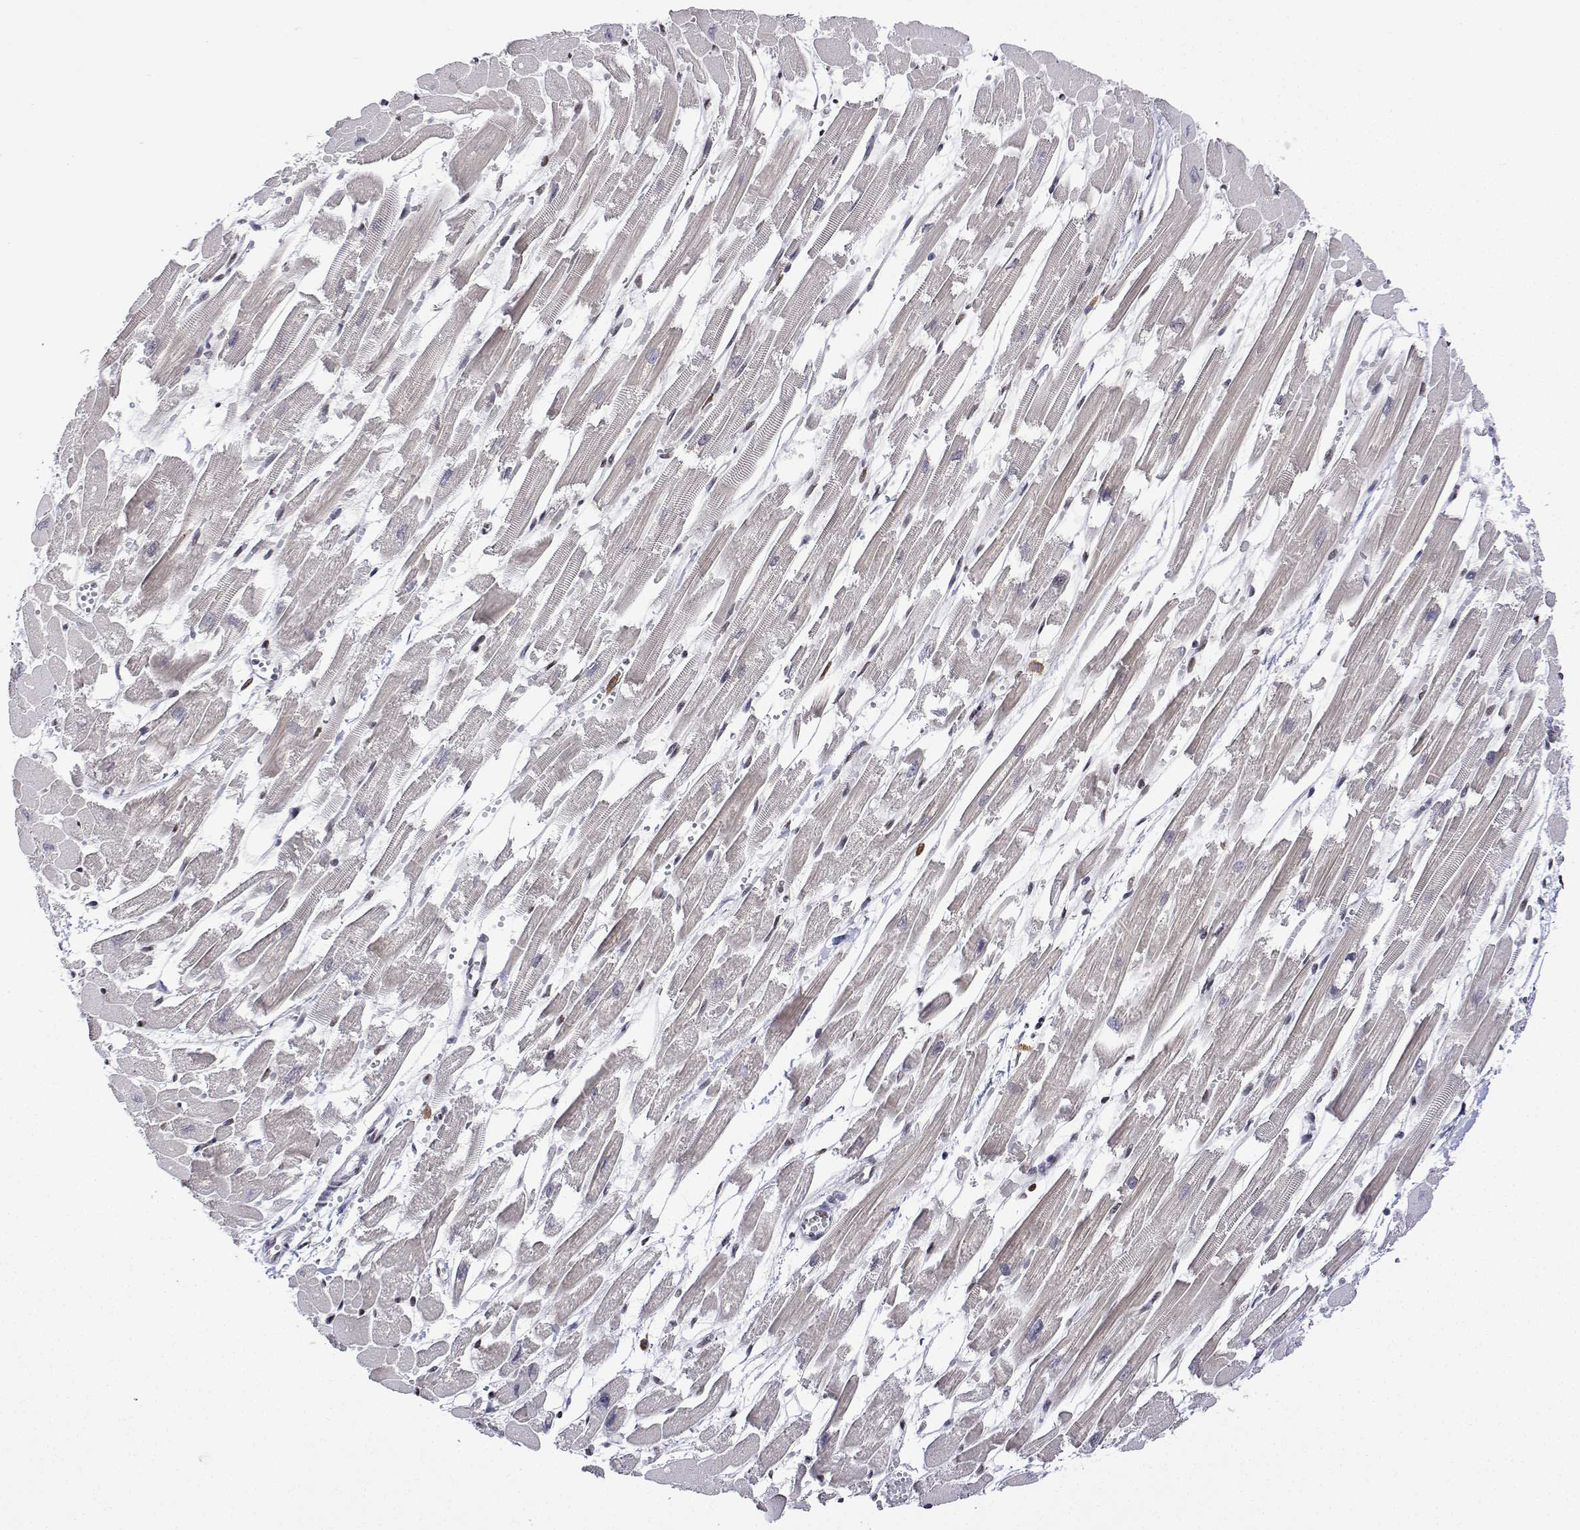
{"staining": {"intensity": "weak", "quantity": "25%-75%", "location": "nuclear"}, "tissue": "heart muscle", "cell_type": "Cardiomyocytes", "image_type": "normal", "snomed": [{"axis": "morphology", "description": "Normal tissue, NOS"}, {"axis": "topography", "description": "Heart"}], "caption": "Cardiomyocytes exhibit low levels of weak nuclear positivity in about 25%-75% of cells in benign human heart muscle. The protein is shown in brown color, while the nuclei are stained blue.", "gene": "XPC", "patient": {"sex": "female", "age": 52}}